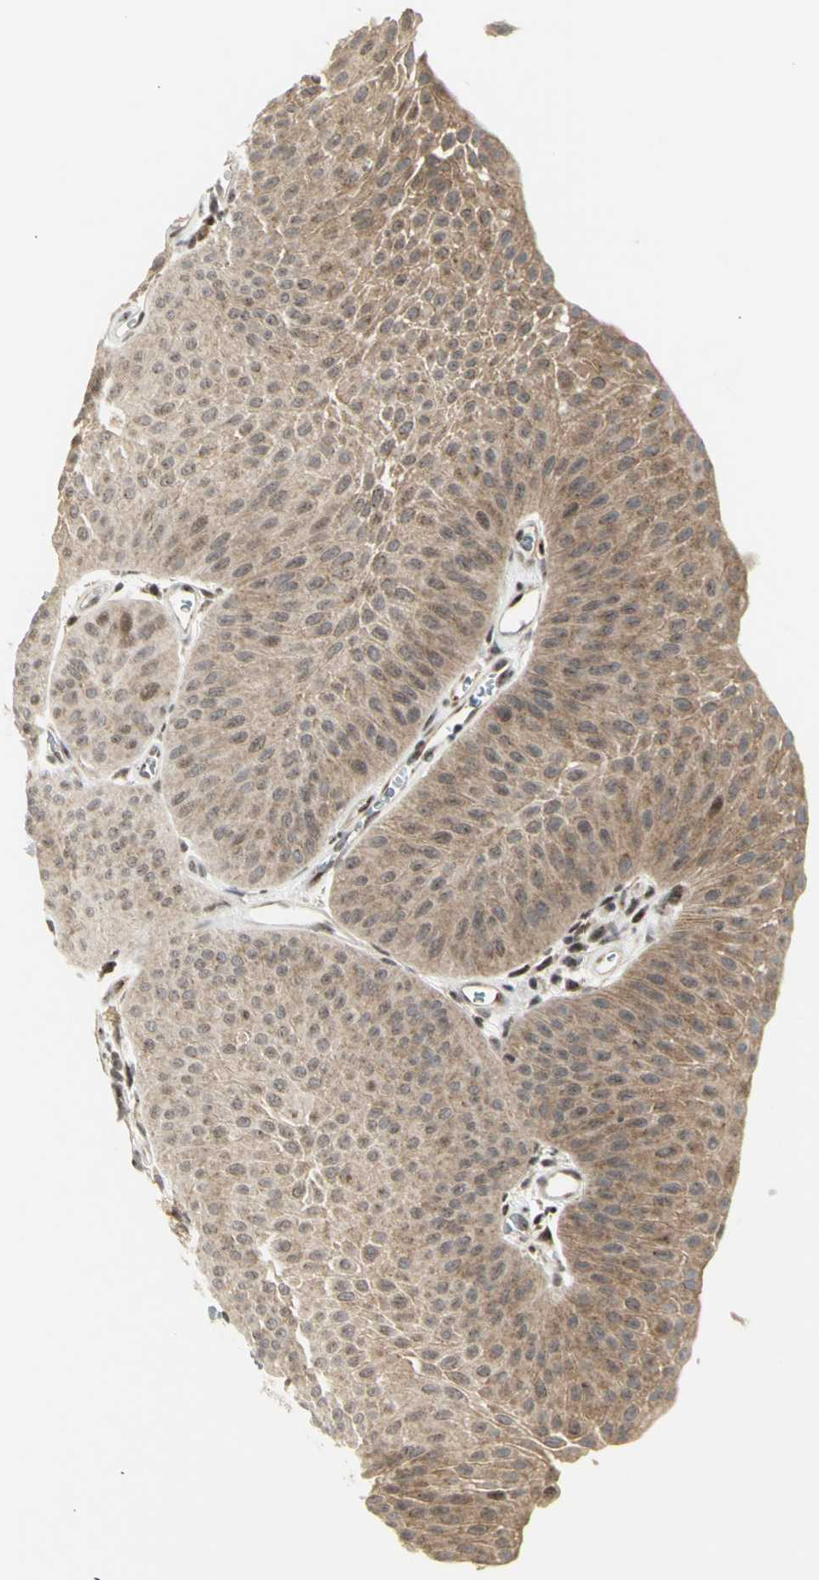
{"staining": {"intensity": "moderate", "quantity": ">75%", "location": "cytoplasmic/membranous"}, "tissue": "urothelial cancer", "cell_type": "Tumor cells", "image_type": "cancer", "snomed": [{"axis": "morphology", "description": "Urothelial carcinoma, Low grade"}, {"axis": "topography", "description": "Urinary bladder"}], "caption": "Immunohistochemistry (IHC) photomicrograph of neoplastic tissue: human urothelial carcinoma (low-grade) stained using immunohistochemistry reveals medium levels of moderate protein expression localized specifically in the cytoplasmic/membranous of tumor cells, appearing as a cytoplasmic/membranous brown color.", "gene": "DHRS7B", "patient": {"sex": "female", "age": 60}}